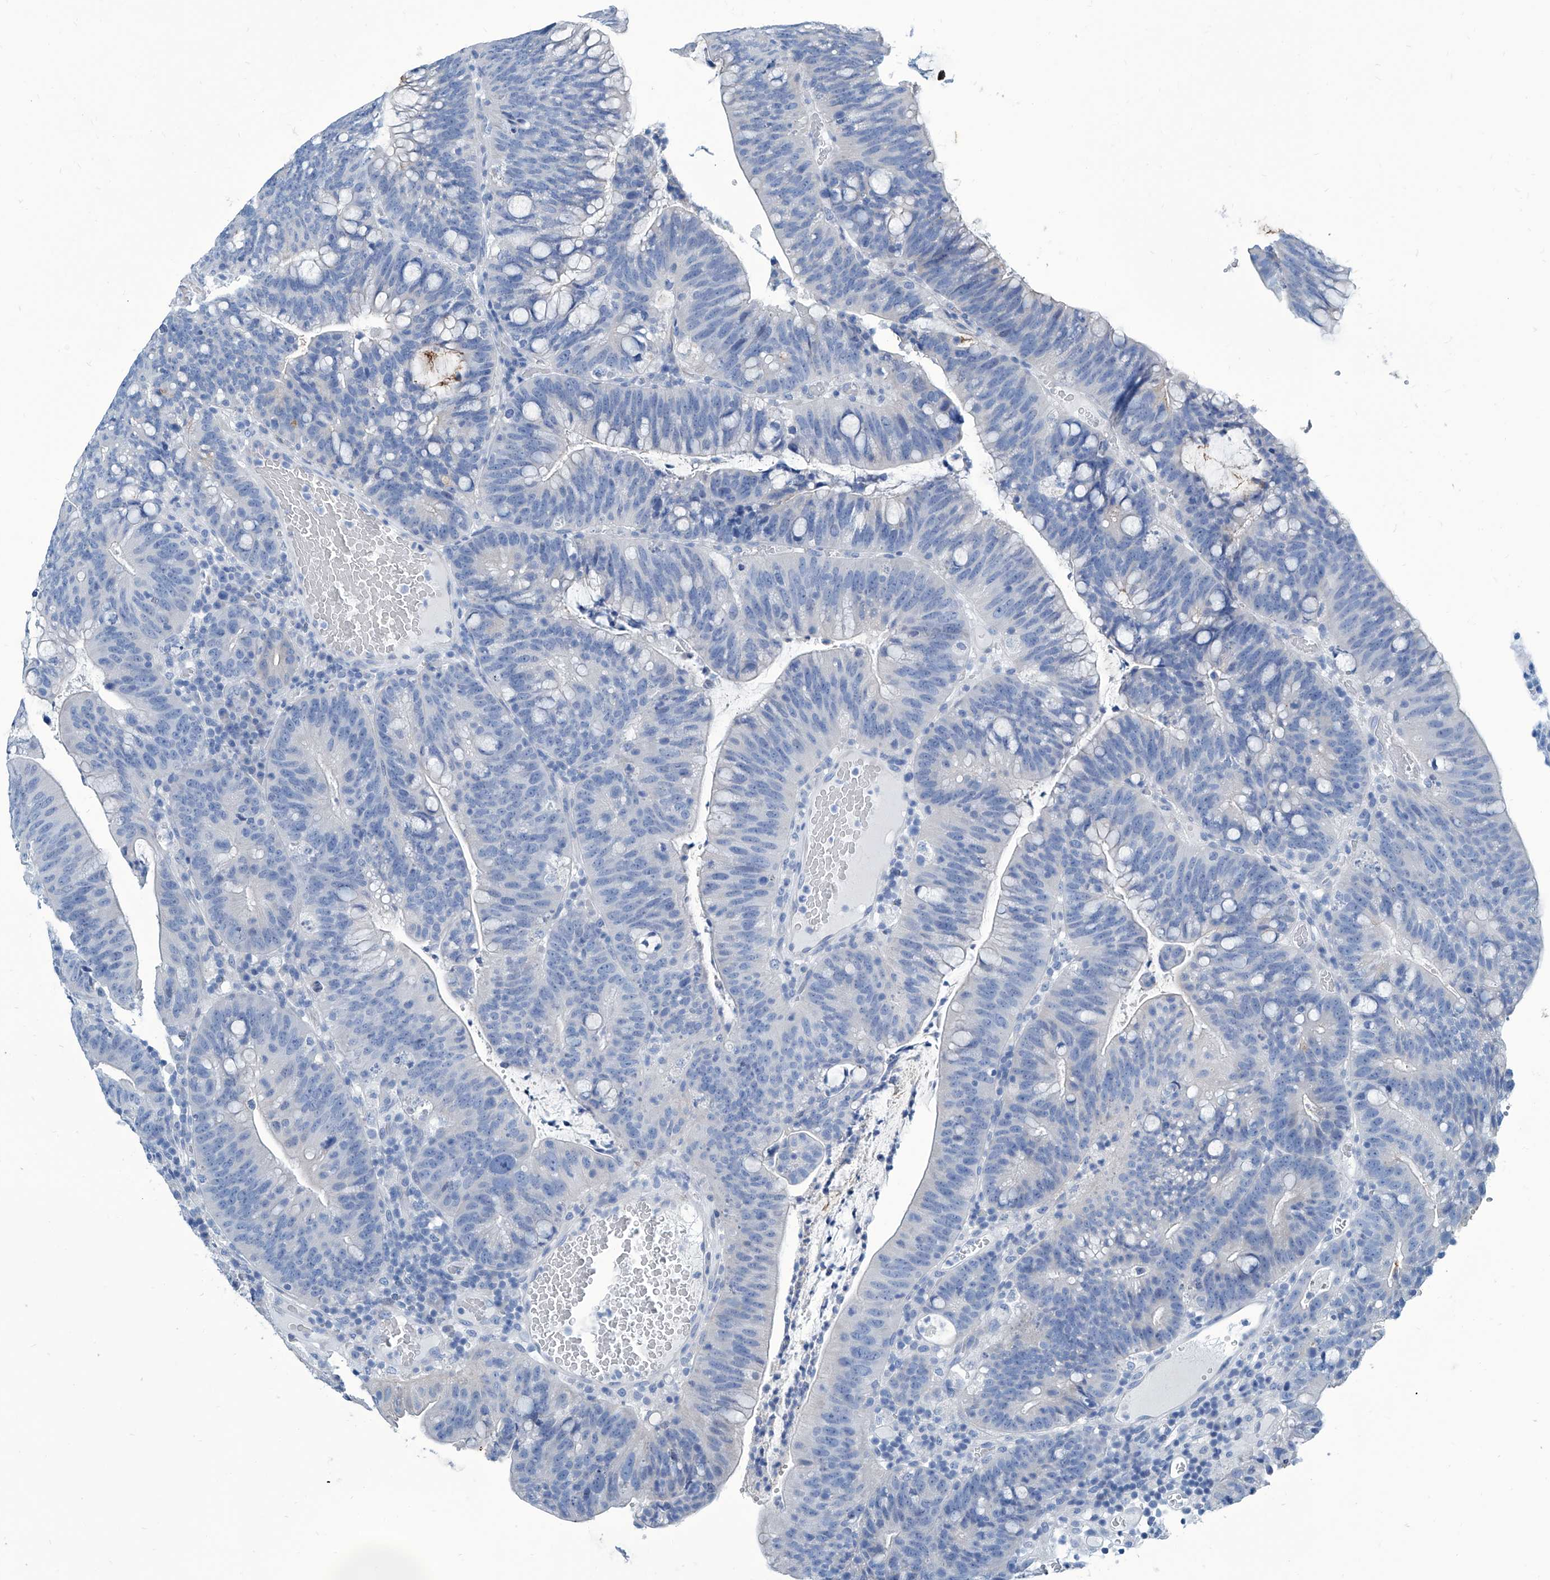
{"staining": {"intensity": "negative", "quantity": "none", "location": "none"}, "tissue": "colorectal cancer", "cell_type": "Tumor cells", "image_type": "cancer", "snomed": [{"axis": "morphology", "description": "Adenocarcinoma, NOS"}, {"axis": "topography", "description": "Colon"}], "caption": "Immunohistochemistry (IHC) histopathology image of neoplastic tissue: colorectal adenocarcinoma stained with DAB (3,3'-diaminobenzidine) shows no significant protein expression in tumor cells.", "gene": "ZNF519", "patient": {"sex": "female", "age": 66}}